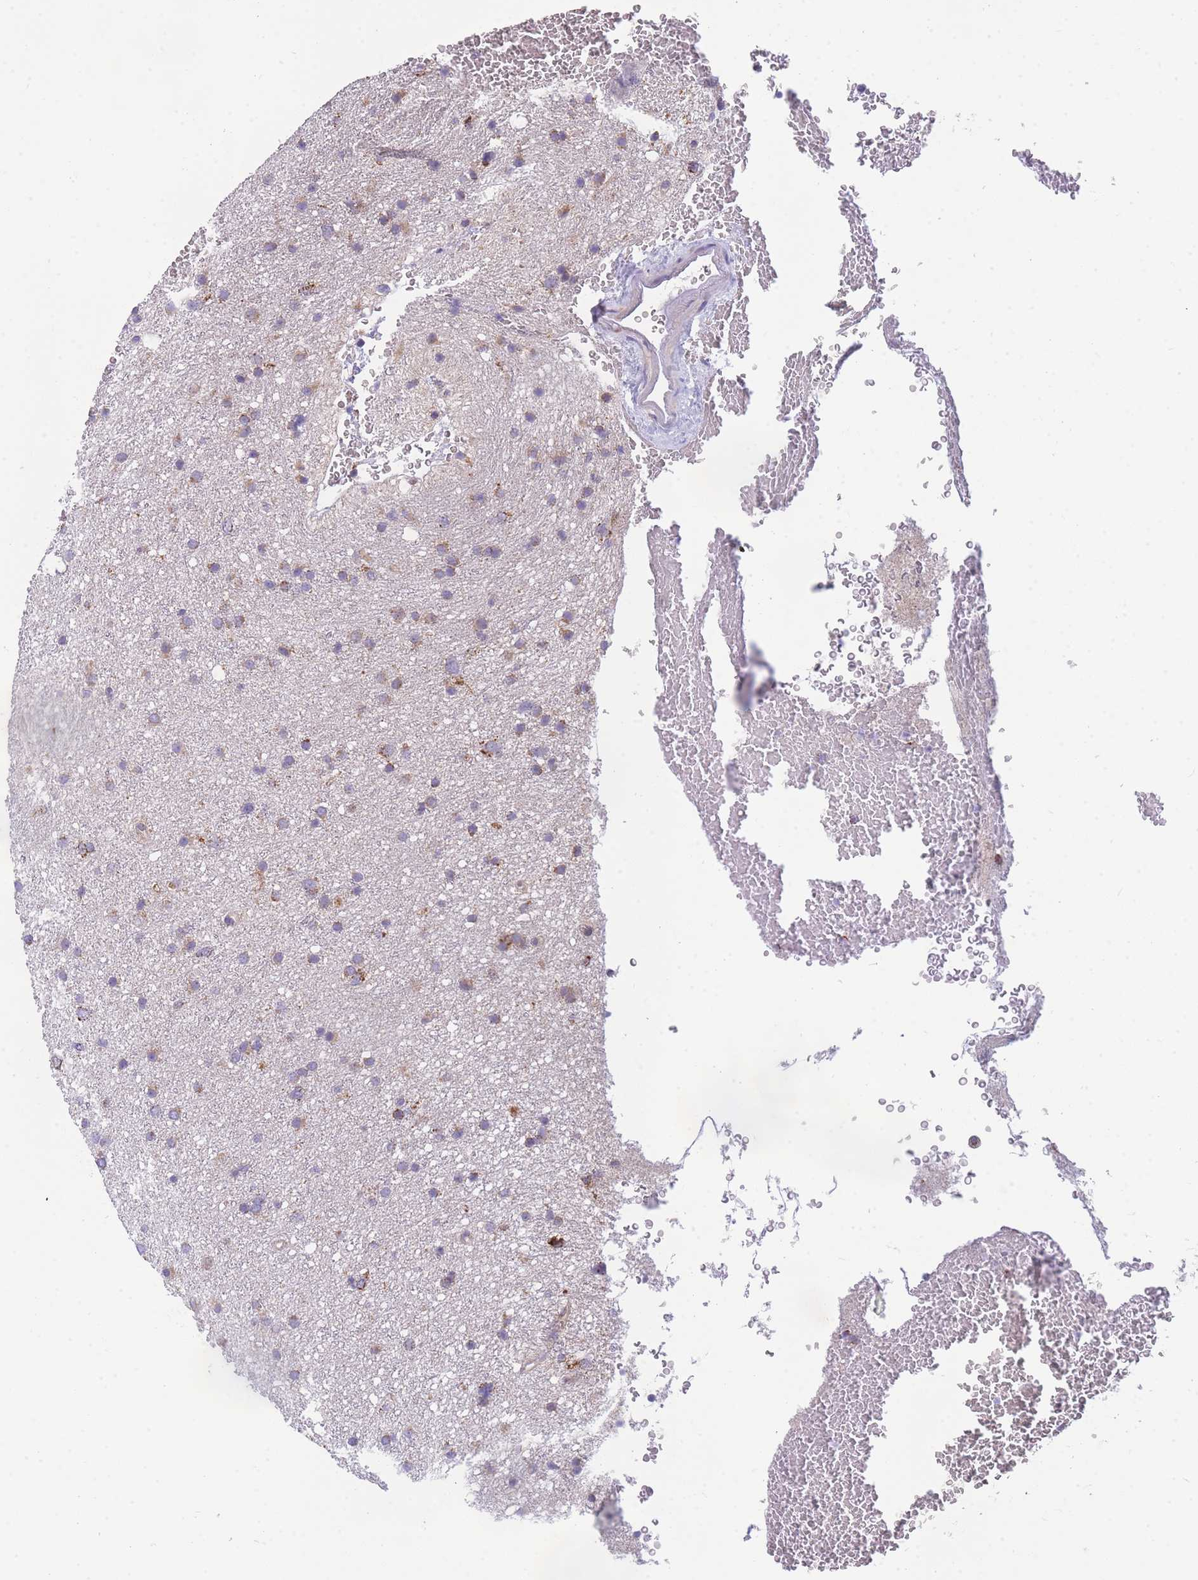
{"staining": {"intensity": "moderate", "quantity": "<25%", "location": "cytoplasmic/membranous"}, "tissue": "glioma", "cell_type": "Tumor cells", "image_type": "cancer", "snomed": [{"axis": "morphology", "description": "Glioma, malignant, Low grade"}, {"axis": "topography", "description": "Cerebral cortex"}], "caption": "Immunohistochemical staining of malignant low-grade glioma demonstrates low levels of moderate cytoplasmic/membranous protein staining in approximately <25% of tumor cells.", "gene": "MRPS11", "patient": {"sex": "female", "age": 39}}